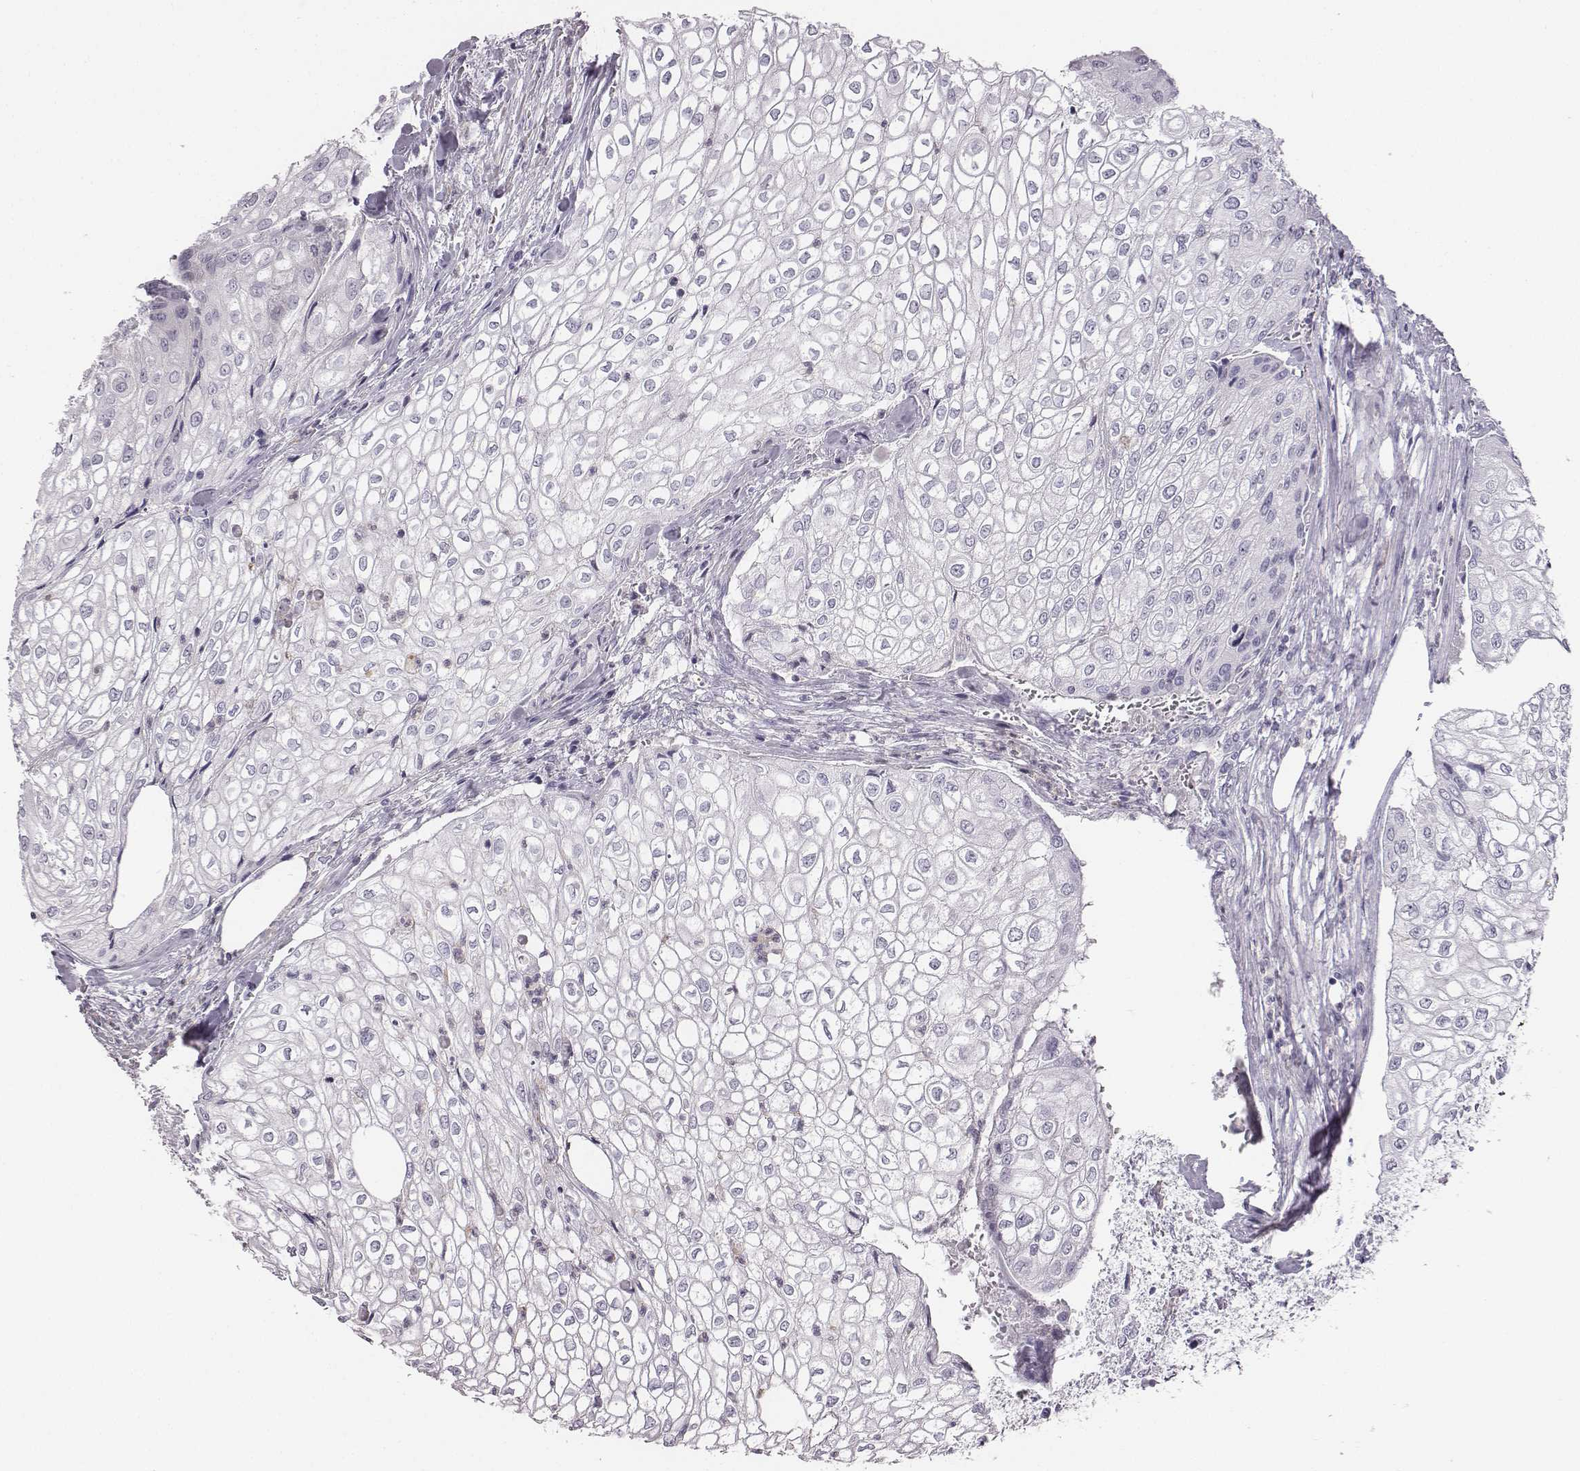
{"staining": {"intensity": "negative", "quantity": "none", "location": "none"}, "tissue": "urothelial cancer", "cell_type": "Tumor cells", "image_type": "cancer", "snomed": [{"axis": "morphology", "description": "Urothelial carcinoma, High grade"}, {"axis": "topography", "description": "Urinary bladder"}], "caption": "This is an IHC micrograph of urothelial carcinoma (high-grade). There is no positivity in tumor cells.", "gene": "ADAM7", "patient": {"sex": "male", "age": 62}}